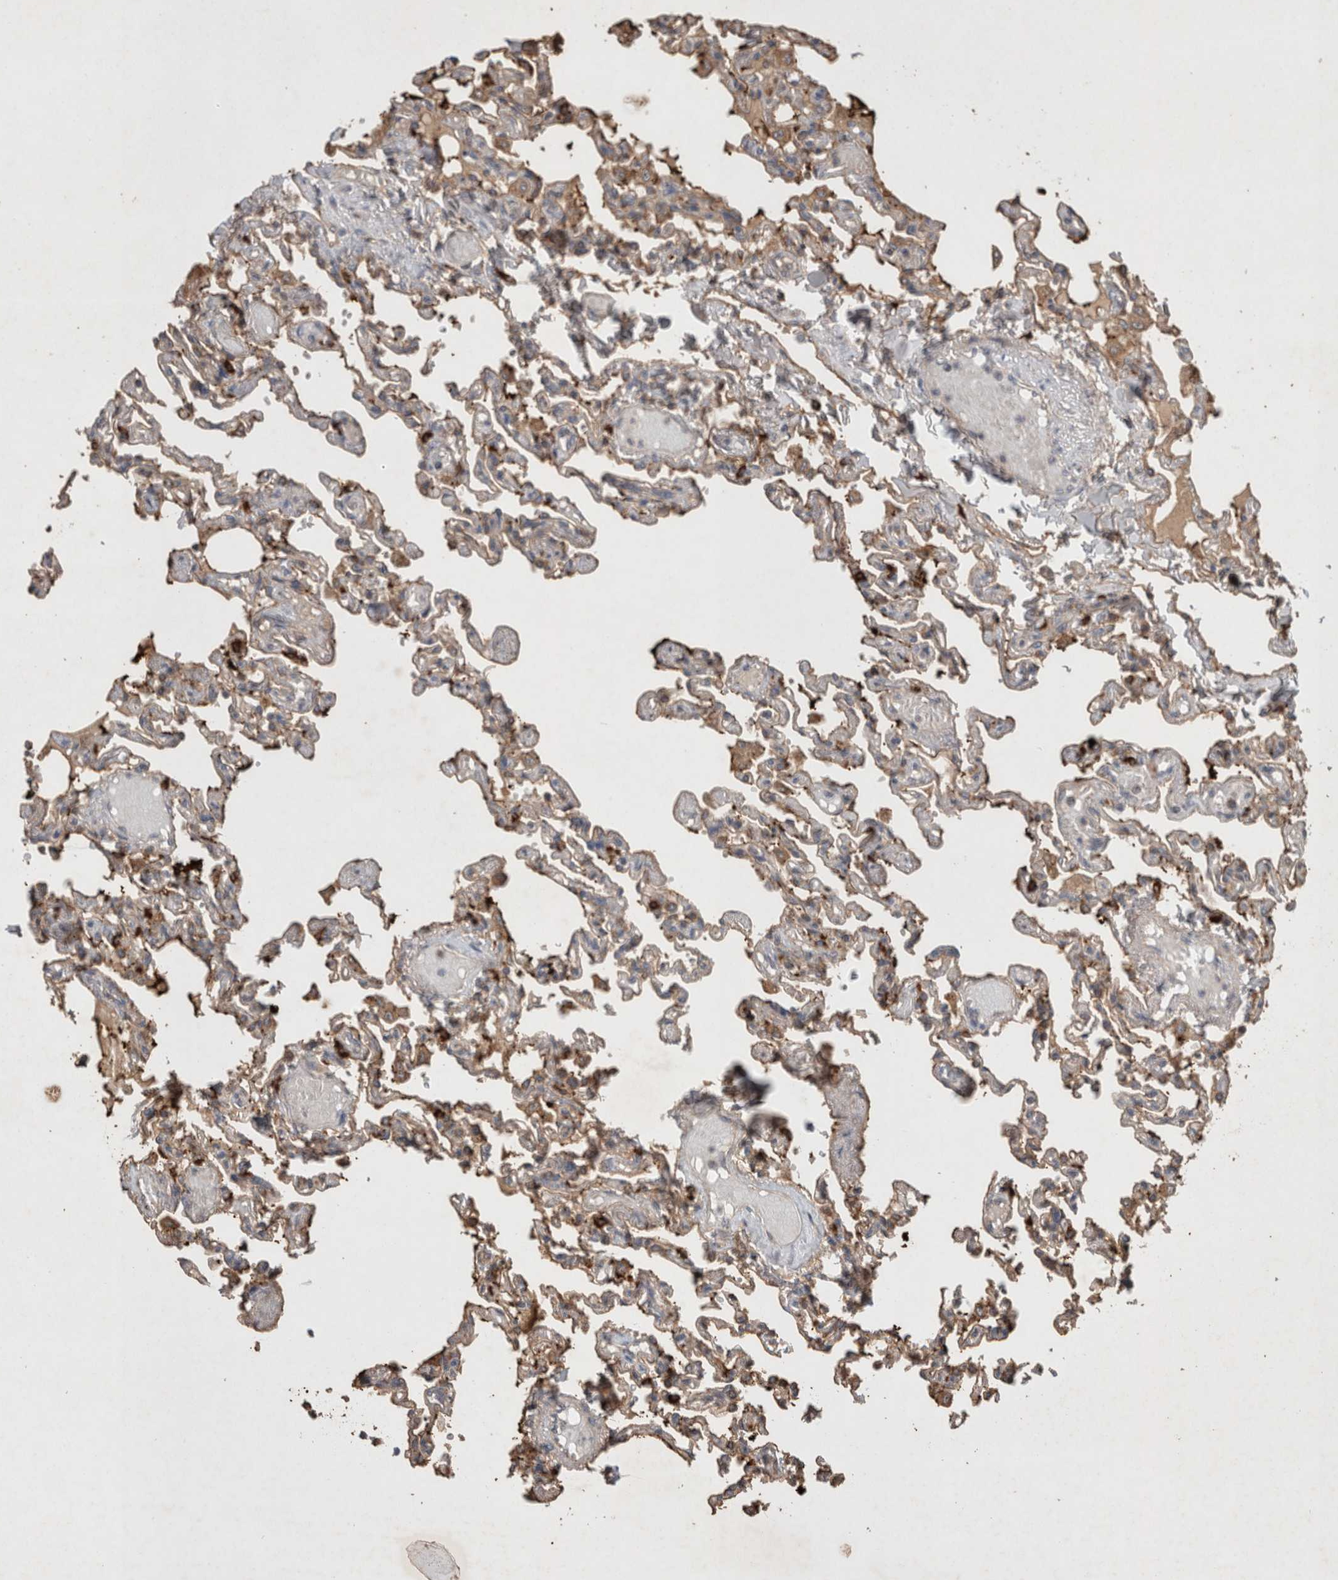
{"staining": {"intensity": "moderate", "quantity": "25%-75%", "location": "cytoplasmic/membranous"}, "tissue": "lung", "cell_type": "Alveolar cells", "image_type": "normal", "snomed": [{"axis": "morphology", "description": "Normal tissue, NOS"}, {"axis": "topography", "description": "Lung"}], "caption": "Alveolar cells show medium levels of moderate cytoplasmic/membranous expression in about 25%-75% of cells in normal human lung. The protein of interest is stained brown, and the nuclei are stained in blue (DAB (3,3'-diaminobenzidine) IHC with brightfield microscopy, high magnification).", "gene": "SERAC1", "patient": {"sex": "male", "age": 21}}